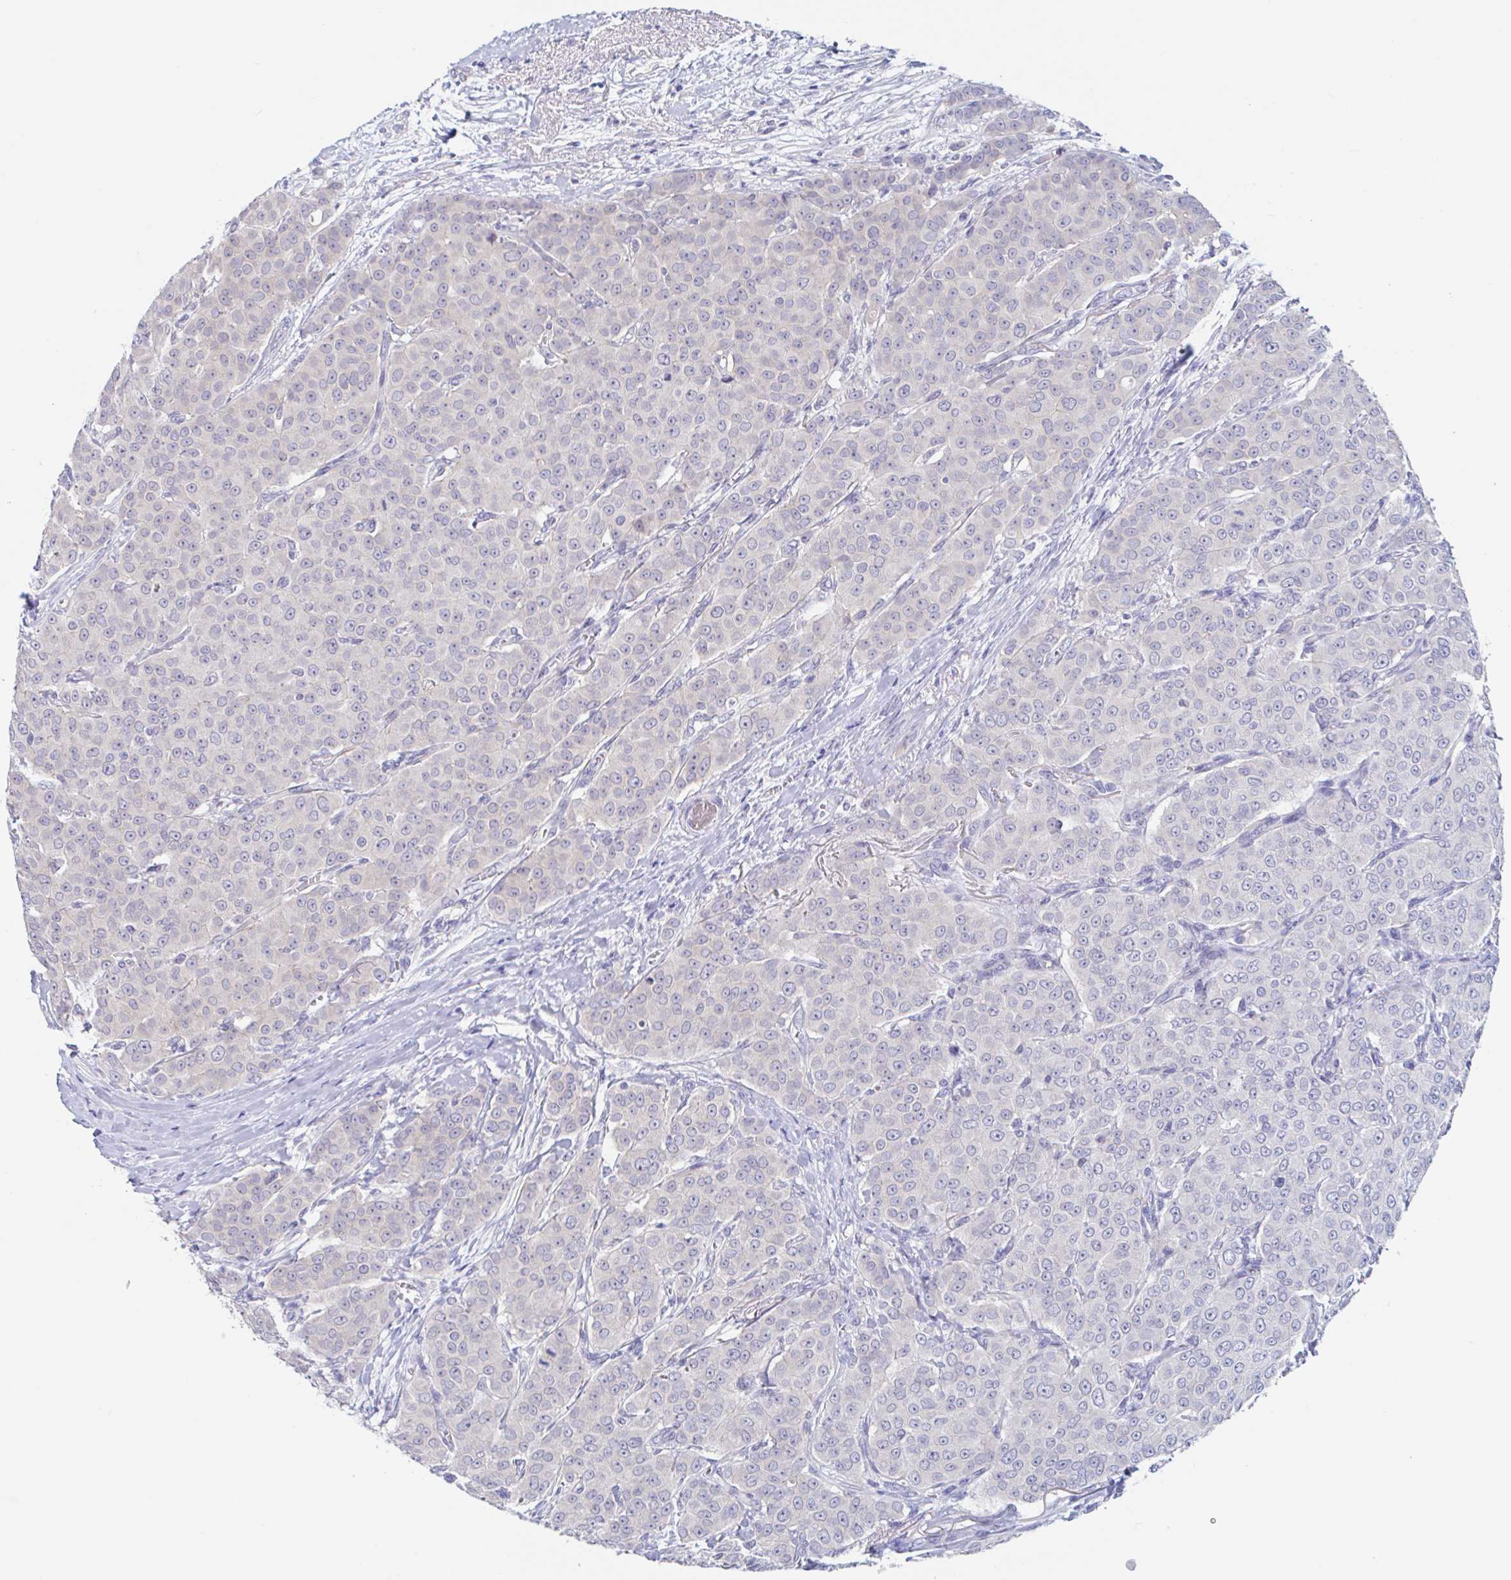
{"staining": {"intensity": "negative", "quantity": "none", "location": "none"}, "tissue": "breast cancer", "cell_type": "Tumor cells", "image_type": "cancer", "snomed": [{"axis": "morphology", "description": "Duct carcinoma"}, {"axis": "topography", "description": "Breast"}], "caption": "A high-resolution histopathology image shows IHC staining of breast intraductal carcinoma, which displays no significant expression in tumor cells. Brightfield microscopy of IHC stained with DAB (brown) and hematoxylin (blue), captured at high magnification.", "gene": "UNKL", "patient": {"sex": "female", "age": 91}}